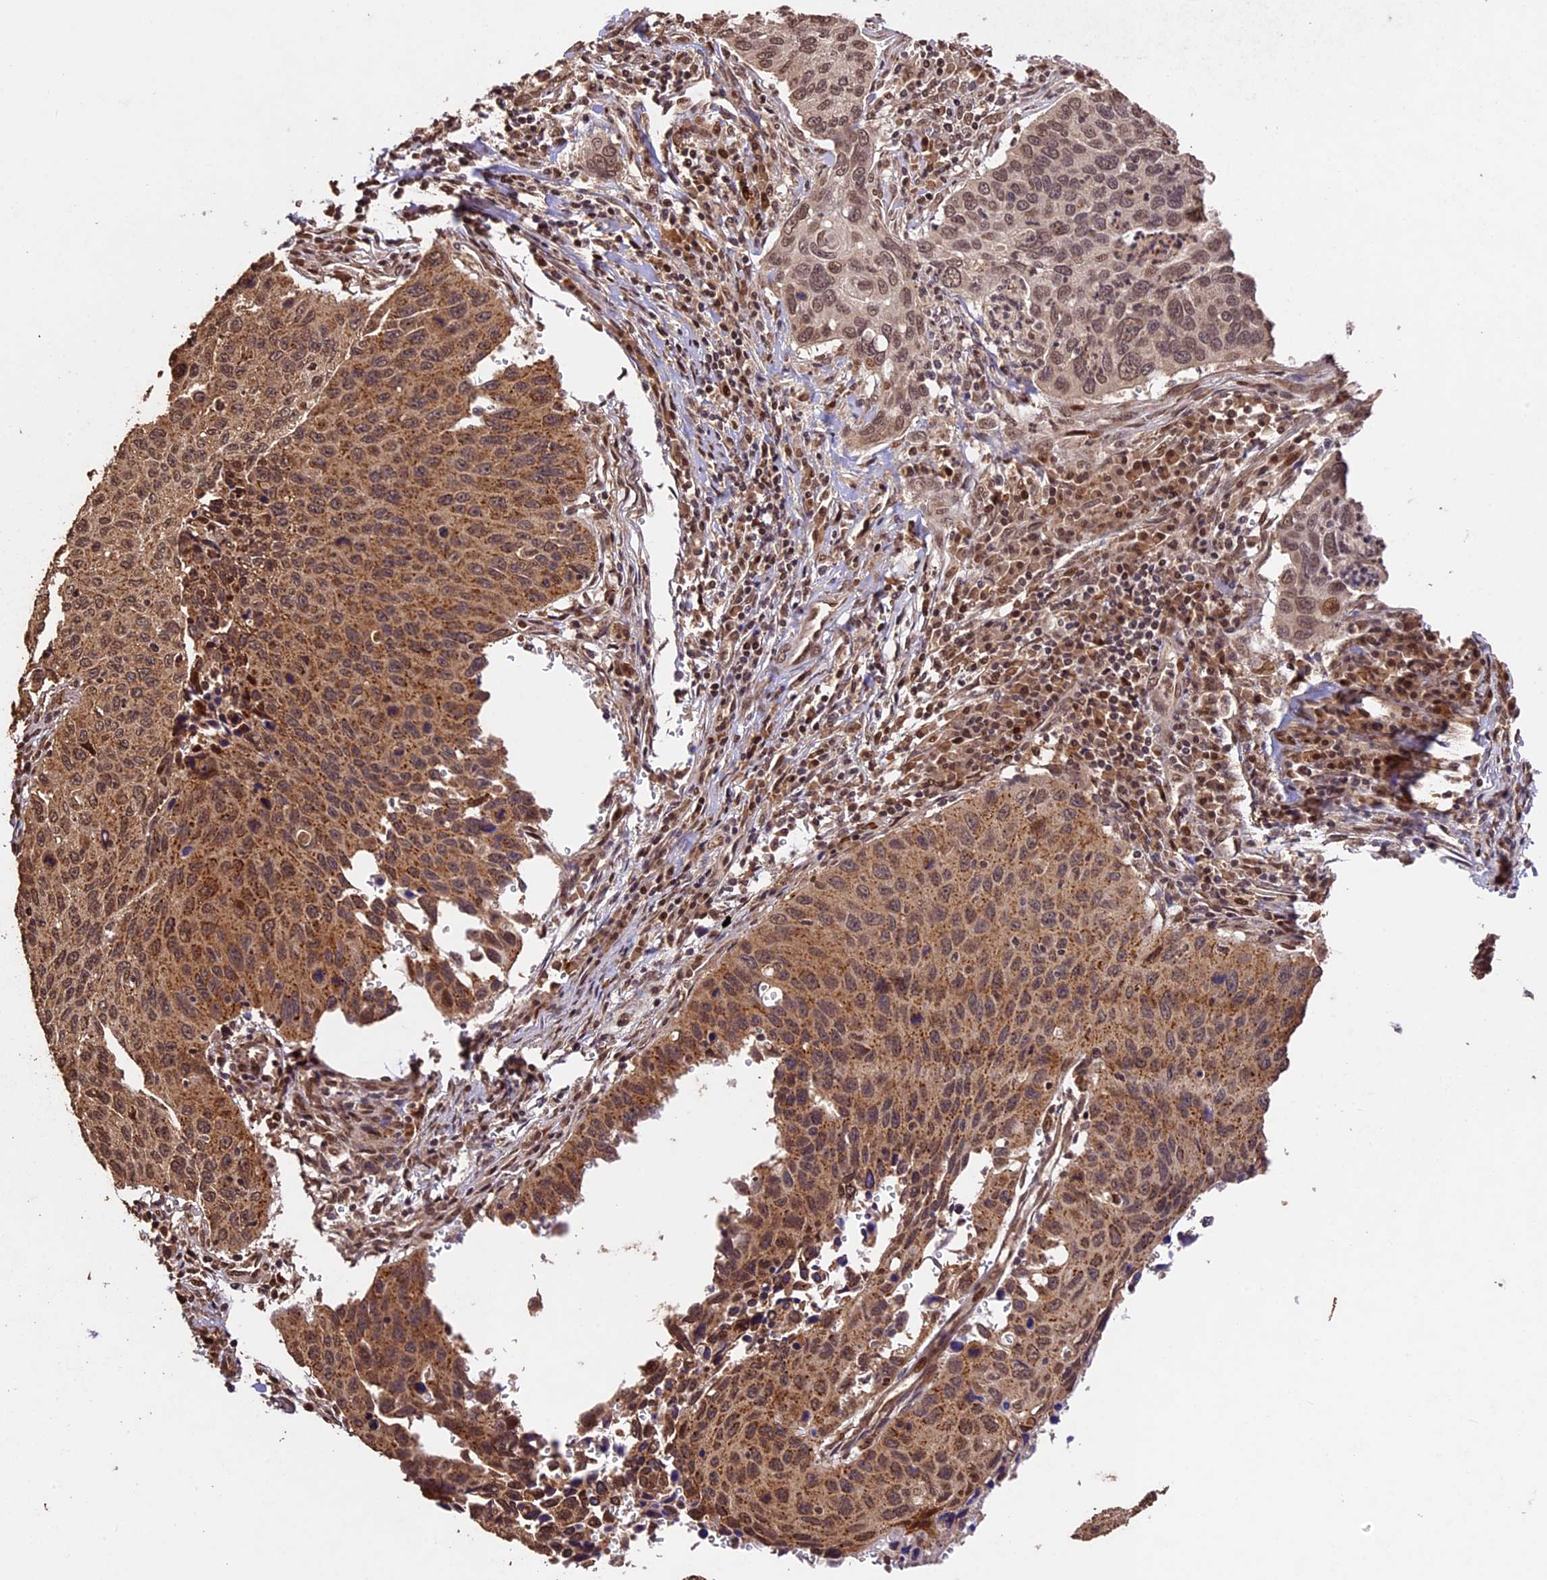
{"staining": {"intensity": "moderate", "quantity": ">75%", "location": "cytoplasmic/membranous"}, "tissue": "cervical cancer", "cell_type": "Tumor cells", "image_type": "cancer", "snomed": [{"axis": "morphology", "description": "Squamous cell carcinoma, NOS"}, {"axis": "topography", "description": "Cervix"}], "caption": "A brown stain shows moderate cytoplasmic/membranous positivity of a protein in human squamous cell carcinoma (cervical) tumor cells. Nuclei are stained in blue.", "gene": "CDKN2AIP", "patient": {"sex": "female", "age": 53}}